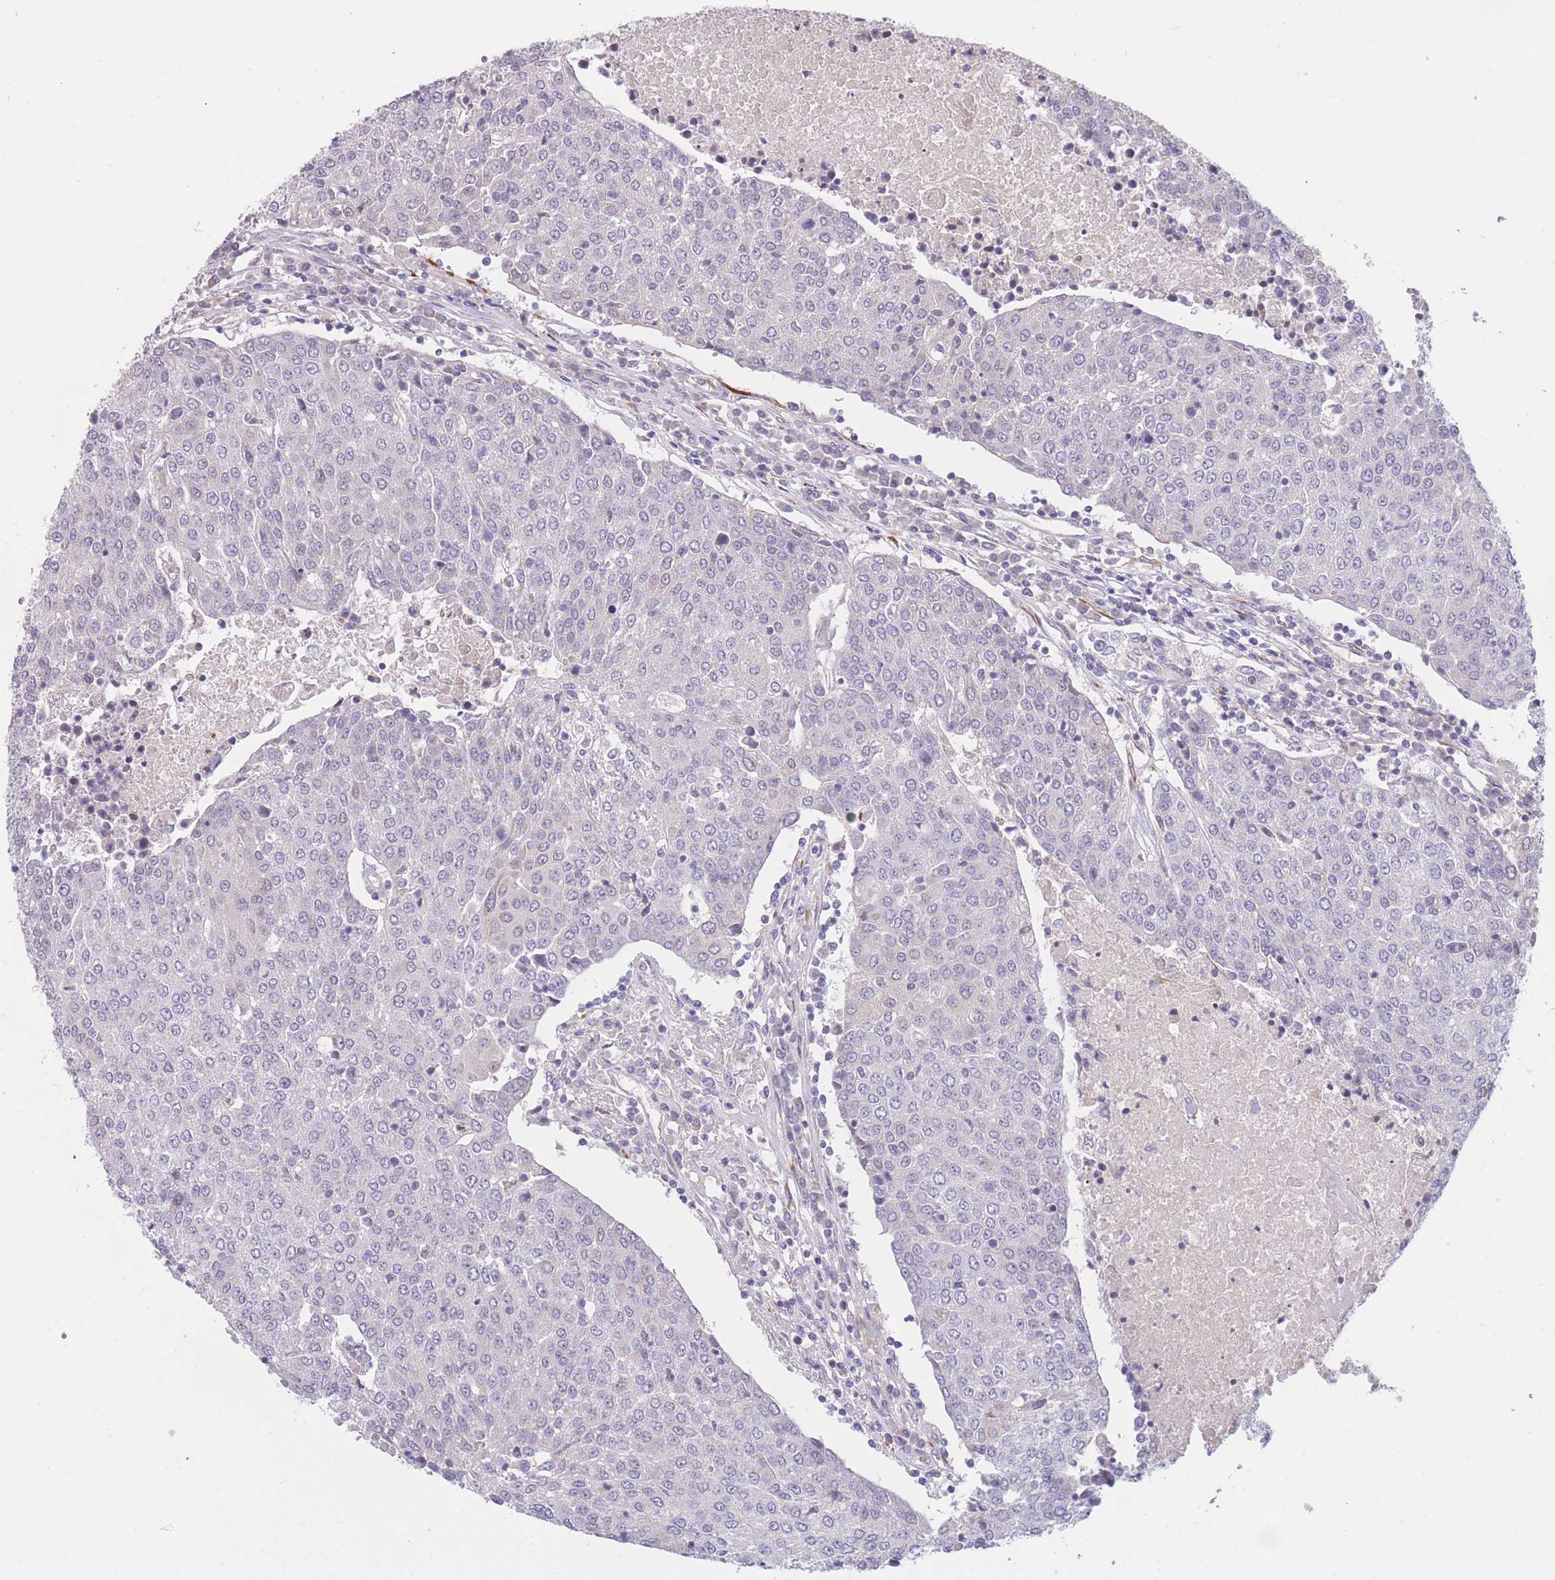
{"staining": {"intensity": "negative", "quantity": "none", "location": "none"}, "tissue": "urothelial cancer", "cell_type": "Tumor cells", "image_type": "cancer", "snomed": [{"axis": "morphology", "description": "Urothelial carcinoma, High grade"}, {"axis": "topography", "description": "Urinary bladder"}], "caption": "Immunohistochemistry of urothelial carcinoma (high-grade) displays no staining in tumor cells.", "gene": "CCNQ", "patient": {"sex": "female", "age": 85}}